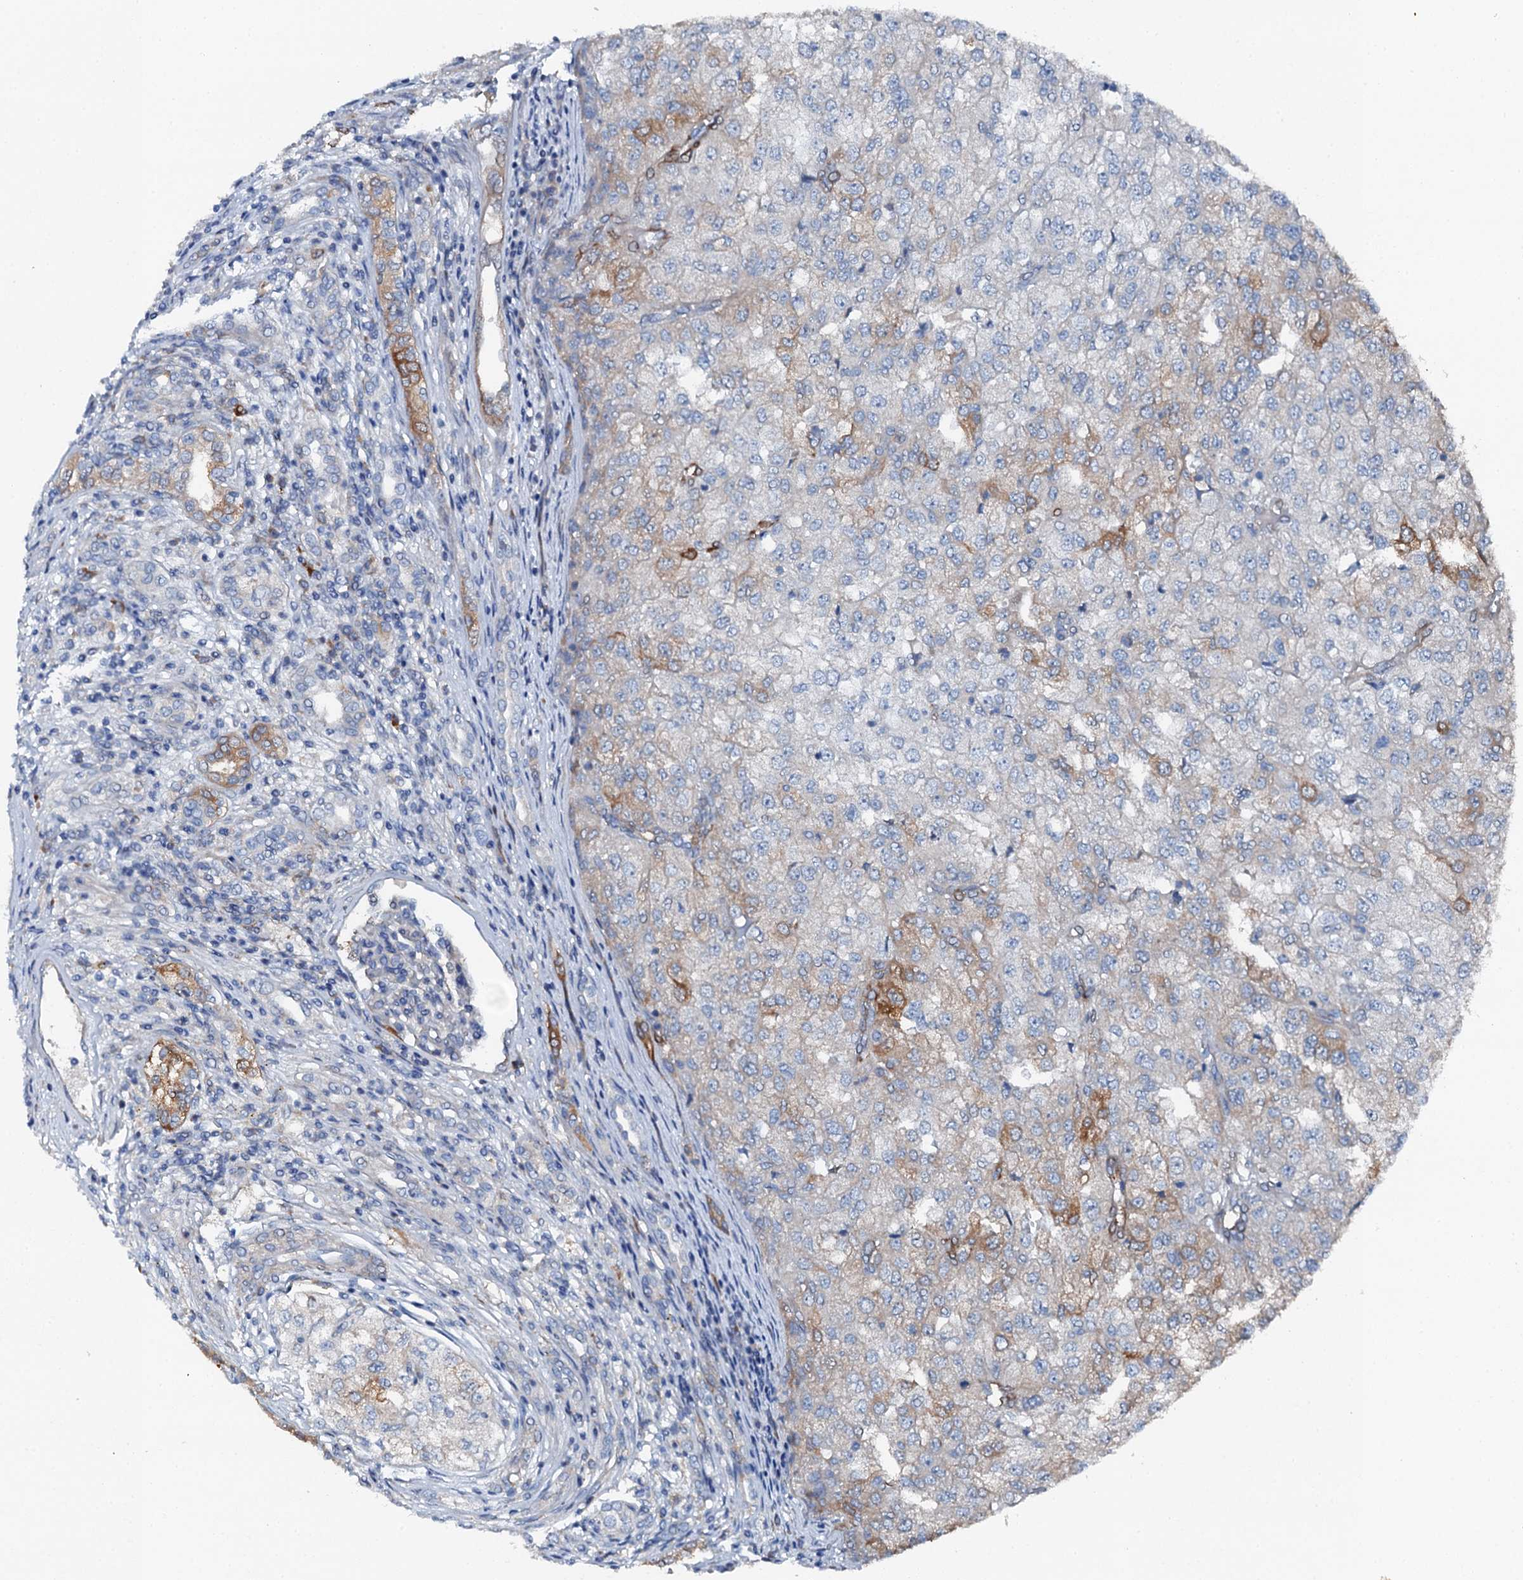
{"staining": {"intensity": "moderate", "quantity": "<25%", "location": "cytoplasmic/membranous"}, "tissue": "renal cancer", "cell_type": "Tumor cells", "image_type": "cancer", "snomed": [{"axis": "morphology", "description": "Adenocarcinoma, NOS"}, {"axis": "topography", "description": "Kidney"}], "caption": "High-power microscopy captured an IHC histopathology image of renal cancer (adenocarcinoma), revealing moderate cytoplasmic/membranous positivity in about <25% of tumor cells.", "gene": "GFOD2", "patient": {"sex": "female", "age": 54}}